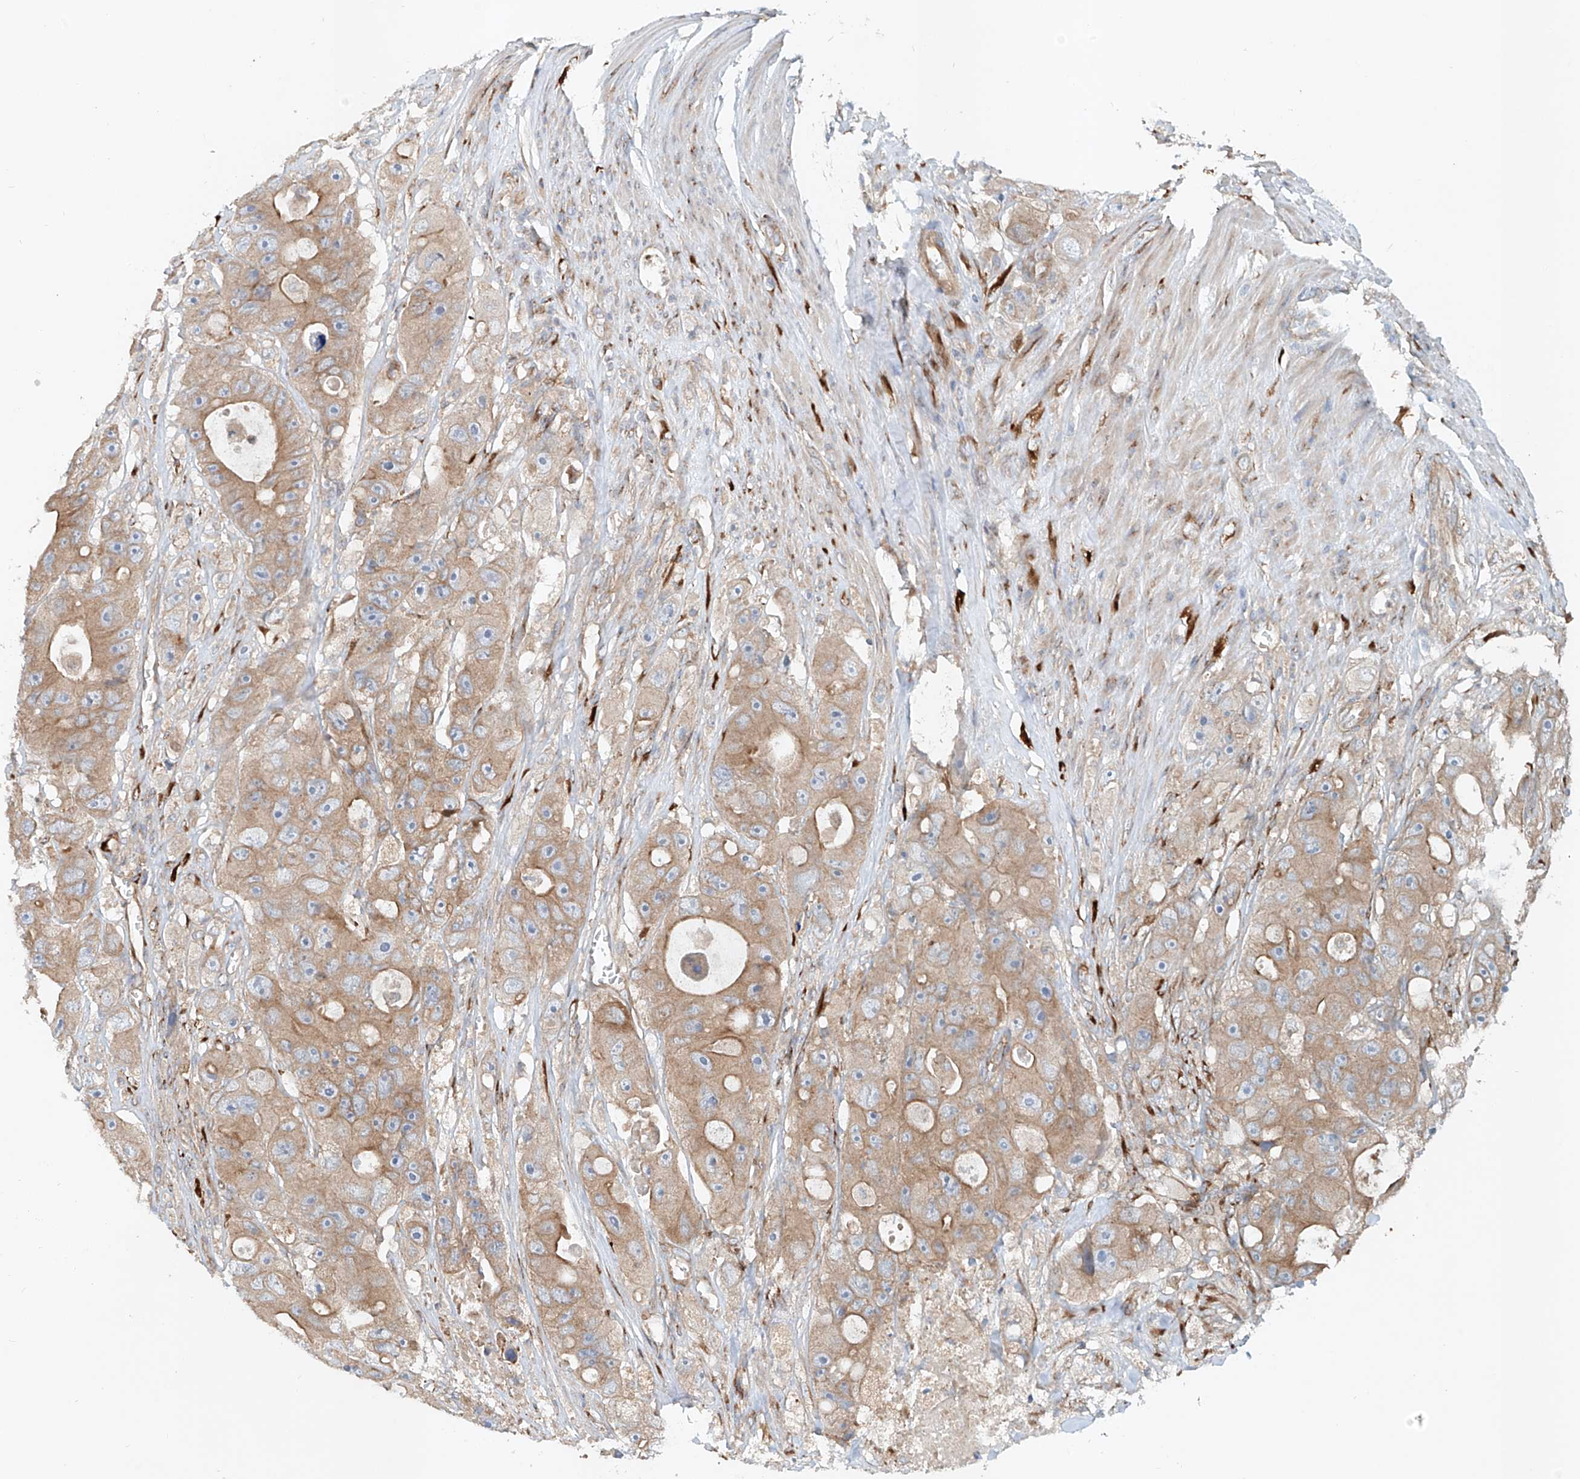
{"staining": {"intensity": "moderate", "quantity": ">75%", "location": "cytoplasmic/membranous"}, "tissue": "colorectal cancer", "cell_type": "Tumor cells", "image_type": "cancer", "snomed": [{"axis": "morphology", "description": "Adenocarcinoma, NOS"}, {"axis": "topography", "description": "Colon"}], "caption": "About >75% of tumor cells in human colorectal adenocarcinoma demonstrate moderate cytoplasmic/membranous protein expression as visualized by brown immunohistochemical staining.", "gene": "SNAP29", "patient": {"sex": "female", "age": 46}}